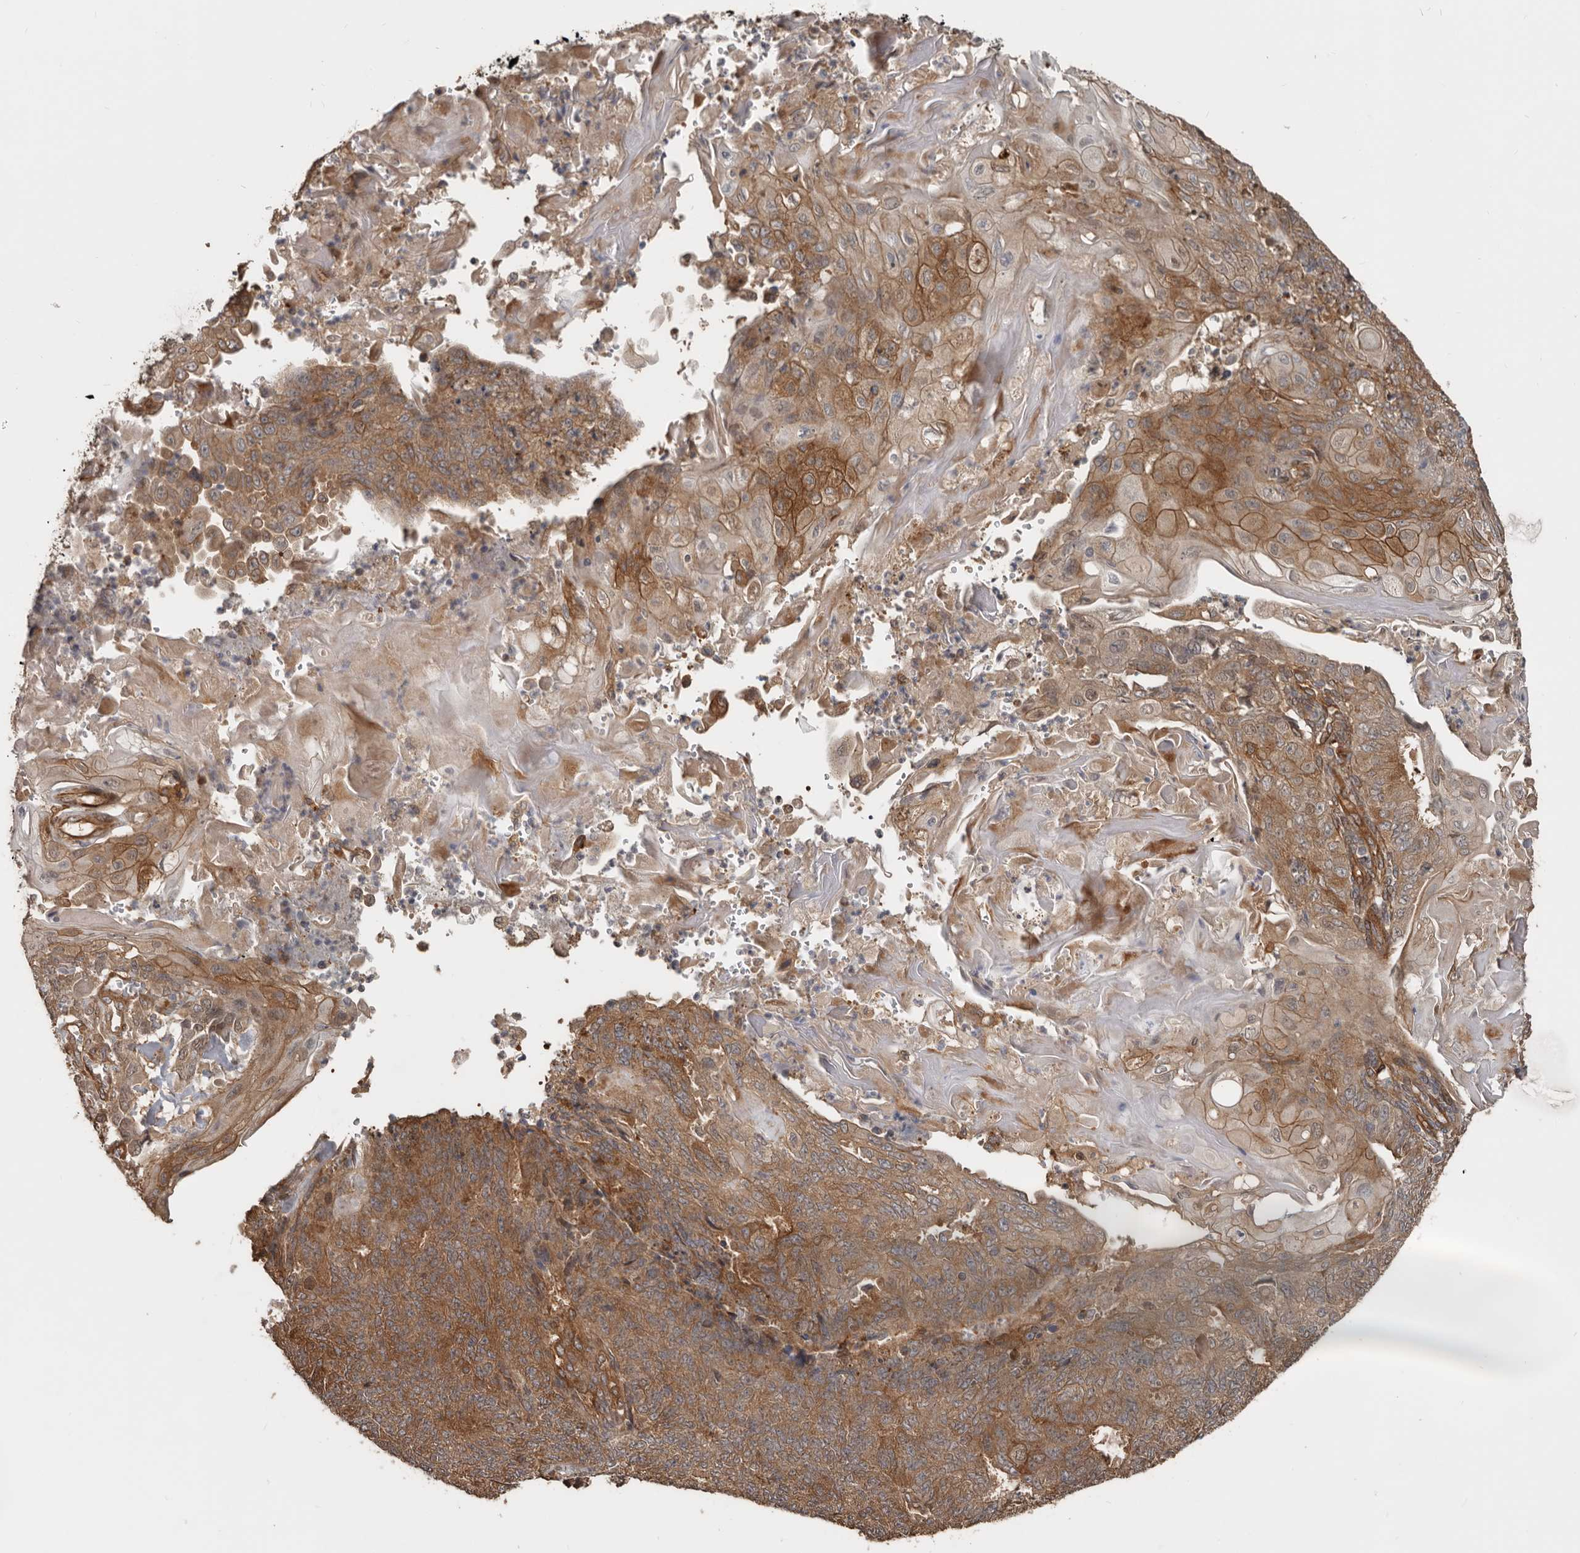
{"staining": {"intensity": "moderate", "quantity": ">75%", "location": "cytoplasmic/membranous"}, "tissue": "endometrial cancer", "cell_type": "Tumor cells", "image_type": "cancer", "snomed": [{"axis": "morphology", "description": "Adenocarcinoma, NOS"}, {"axis": "topography", "description": "Endometrium"}], "caption": "Moderate cytoplasmic/membranous expression is present in approximately >75% of tumor cells in endometrial adenocarcinoma.", "gene": "EXOC3L1", "patient": {"sex": "female", "age": 32}}